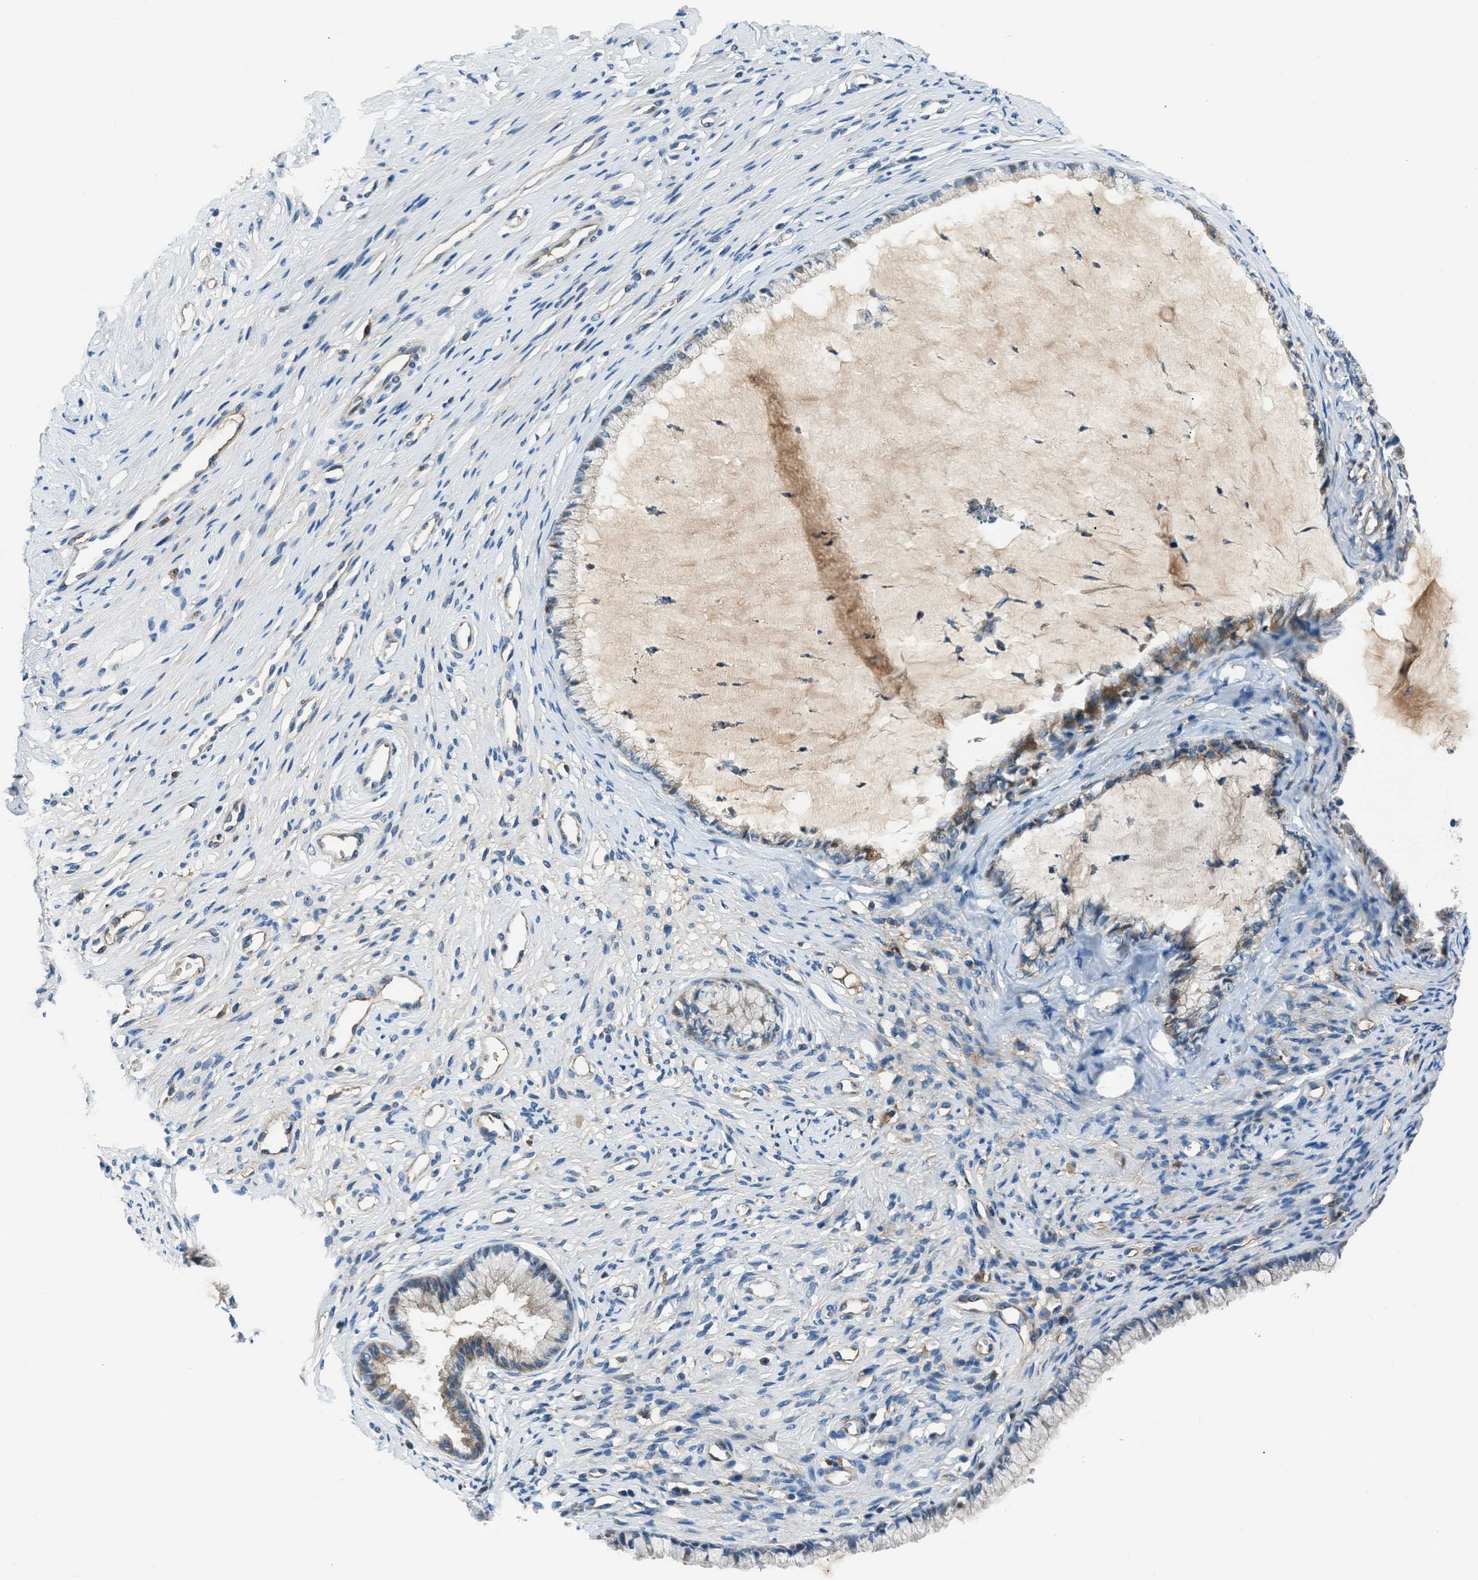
{"staining": {"intensity": "weak", "quantity": "<25%", "location": "cytoplasmic/membranous"}, "tissue": "cervix", "cell_type": "Glandular cells", "image_type": "normal", "snomed": [{"axis": "morphology", "description": "Normal tissue, NOS"}, {"axis": "topography", "description": "Cervix"}], "caption": "Immunohistochemistry (IHC) of benign cervix shows no positivity in glandular cells.", "gene": "SLC38A6", "patient": {"sex": "female", "age": 77}}